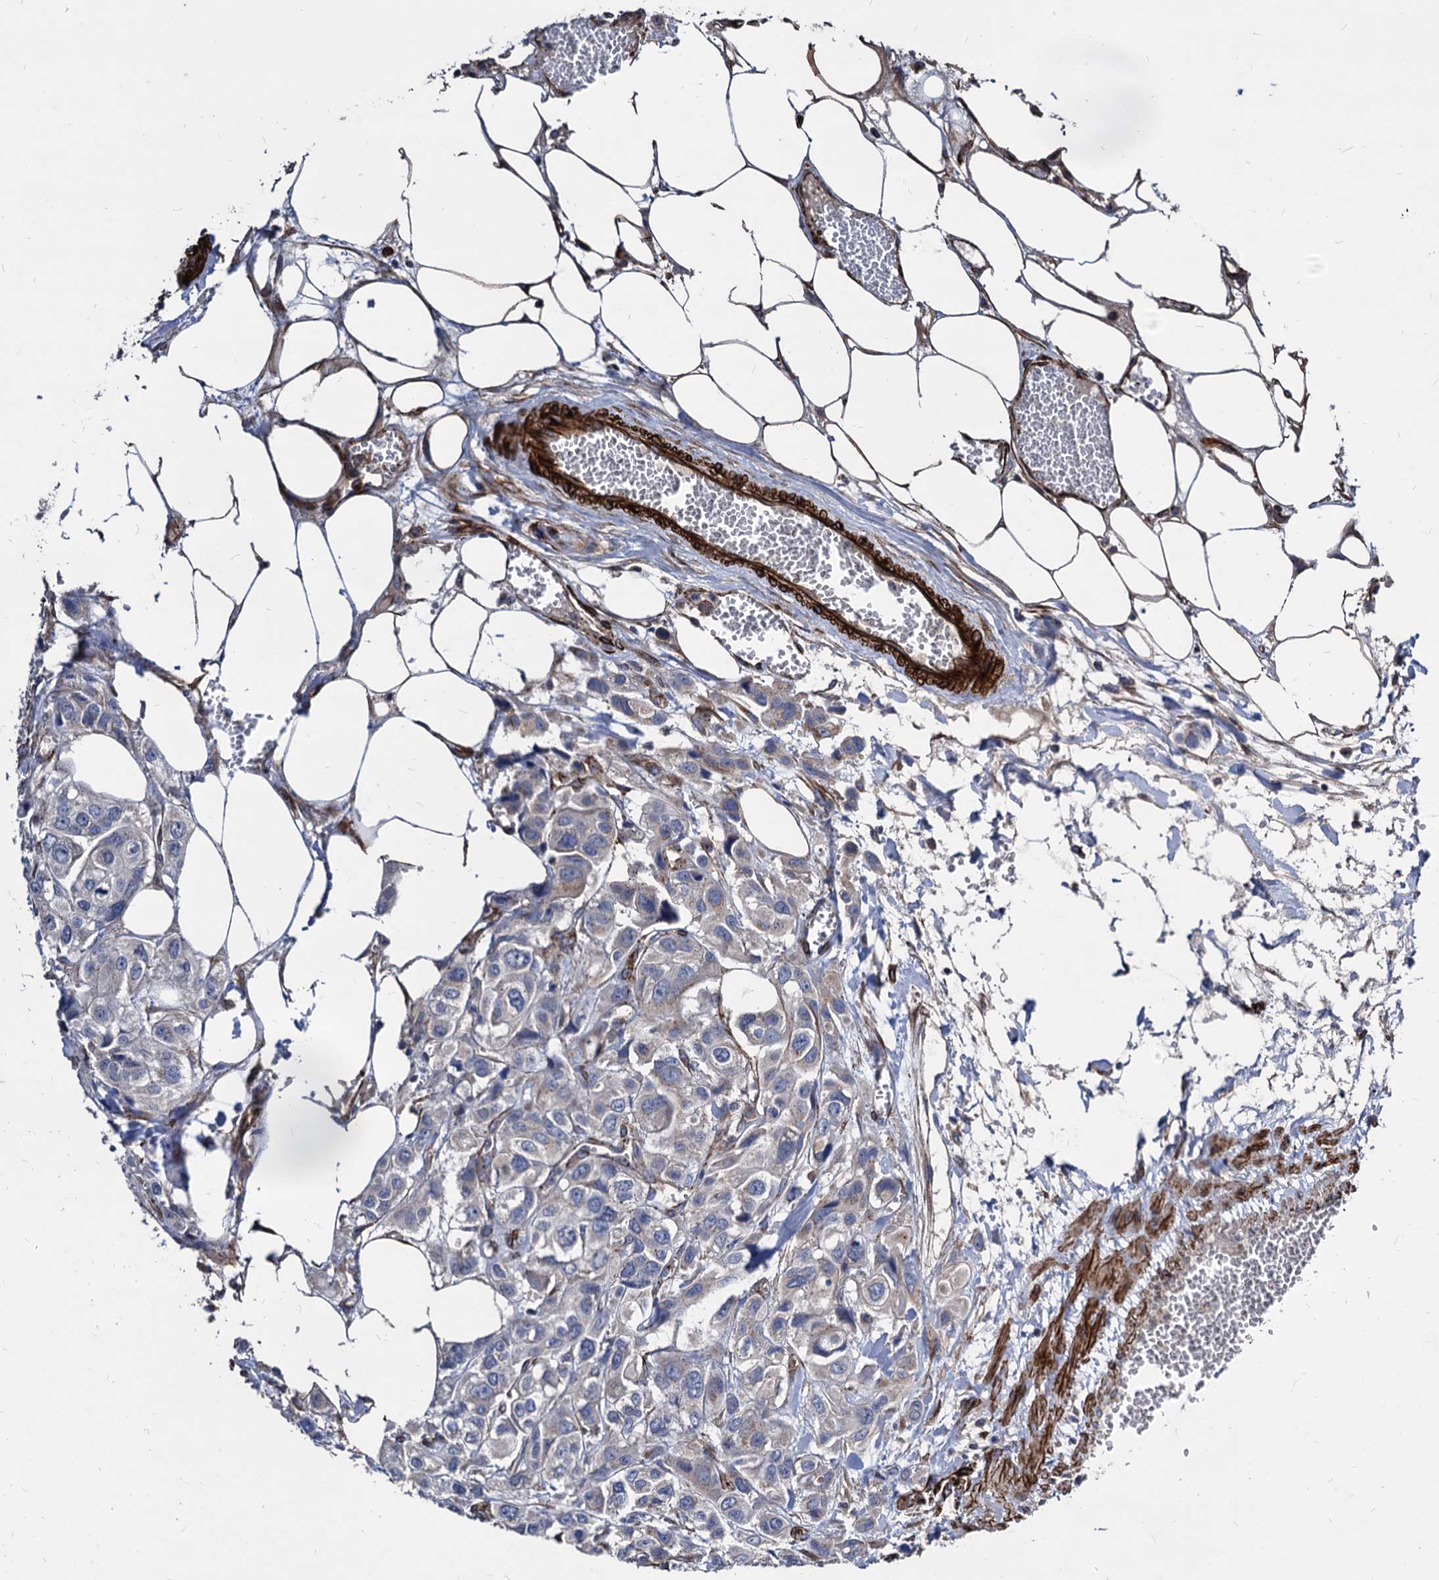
{"staining": {"intensity": "negative", "quantity": "none", "location": "none"}, "tissue": "urothelial cancer", "cell_type": "Tumor cells", "image_type": "cancer", "snomed": [{"axis": "morphology", "description": "Urothelial carcinoma, High grade"}, {"axis": "topography", "description": "Urinary bladder"}], "caption": "A high-resolution micrograph shows IHC staining of urothelial carcinoma (high-grade), which reveals no significant staining in tumor cells.", "gene": "WDR11", "patient": {"sex": "male", "age": 67}}